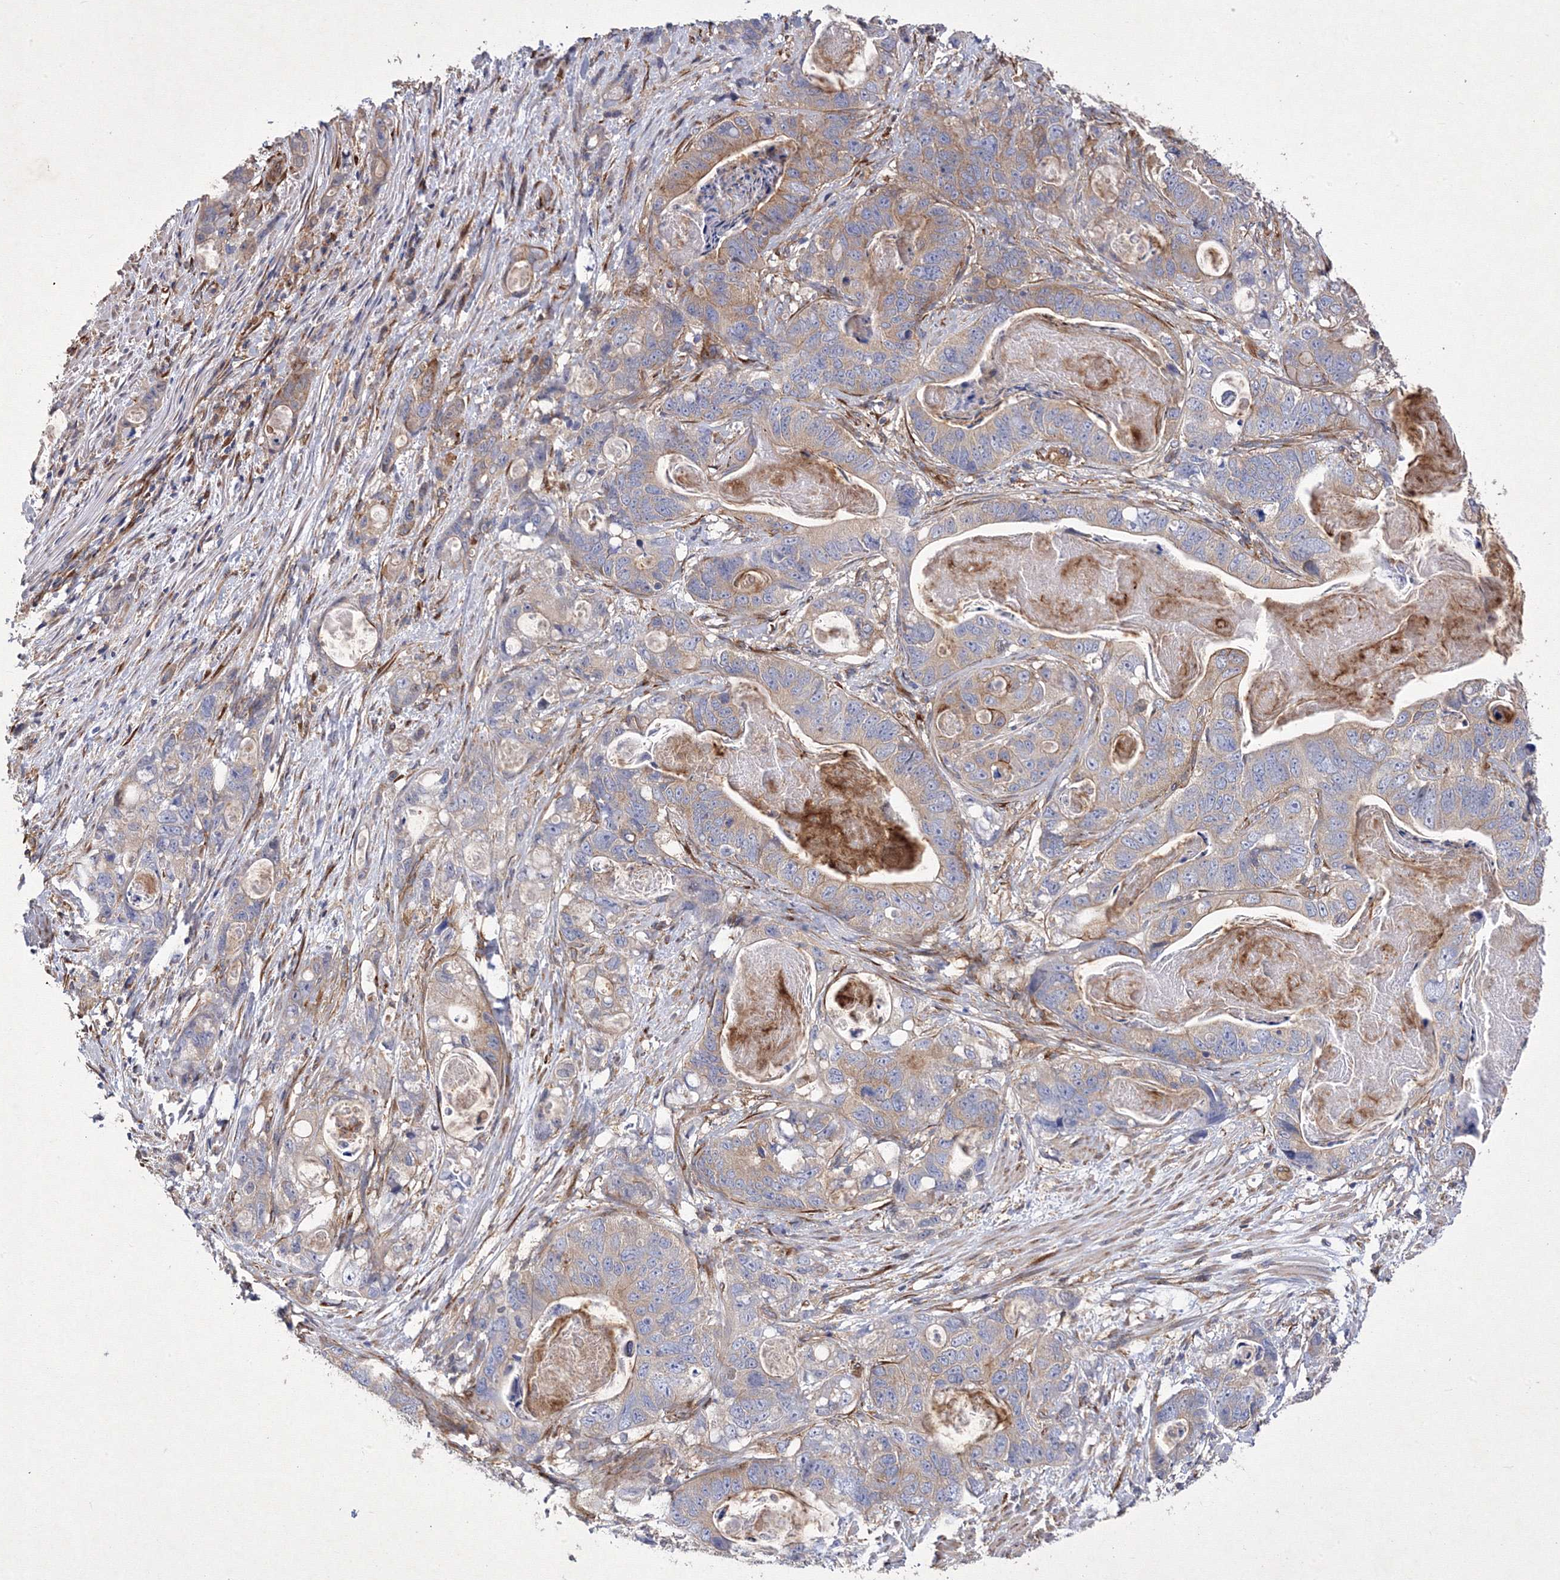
{"staining": {"intensity": "moderate", "quantity": "25%-75%", "location": "cytoplasmic/membranous"}, "tissue": "stomach cancer", "cell_type": "Tumor cells", "image_type": "cancer", "snomed": [{"axis": "morphology", "description": "Normal tissue, NOS"}, {"axis": "morphology", "description": "Adenocarcinoma, NOS"}, {"axis": "topography", "description": "Stomach"}], "caption": "About 25%-75% of tumor cells in human stomach adenocarcinoma display moderate cytoplasmic/membranous protein expression as visualized by brown immunohistochemical staining.", "gene": "SNX18", "patient": {"sex": "female", "age": 89}}